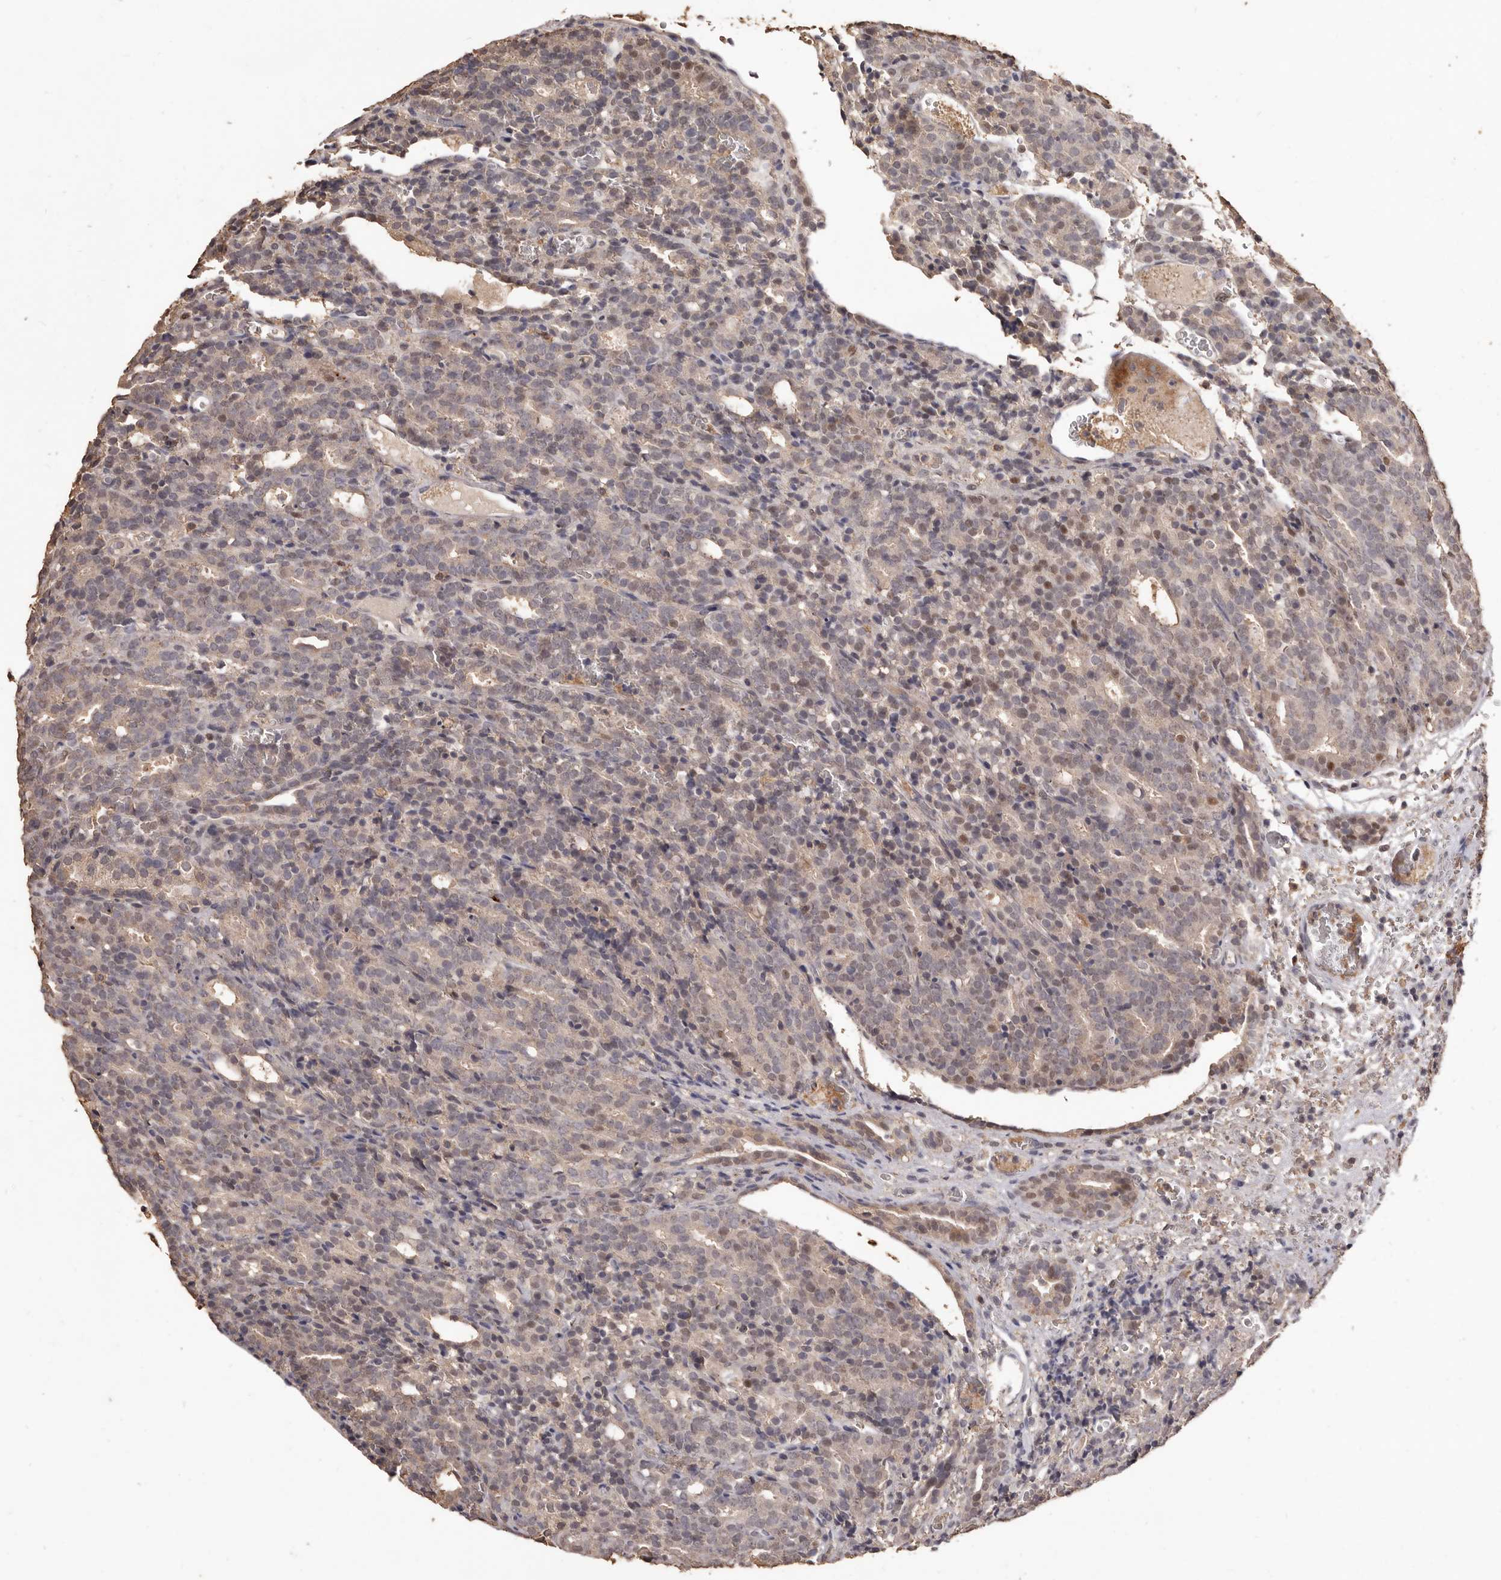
{"staining": {"intensity": "negative", "quantity": "none", "location": "none"}, "tissue": "prostate cancer", "cell_type": "Tumor cells", "image_type": "cancer", "snomed": [{"axis": "morphology", "description": "Adenocarcinoma, High grade"}, {"axis": "topography", "description": "Prostate"}], "caption": "An immunohistochemistry (IHC) histopathology image of prostate cancer (high-grade adenocarcinoma) is shown. There is no staining in tumor cells of prostate cancer (high-grade adenocarcinoma).", "gene": "INAVA", "patient": {"sex": "male", "age": 62}}